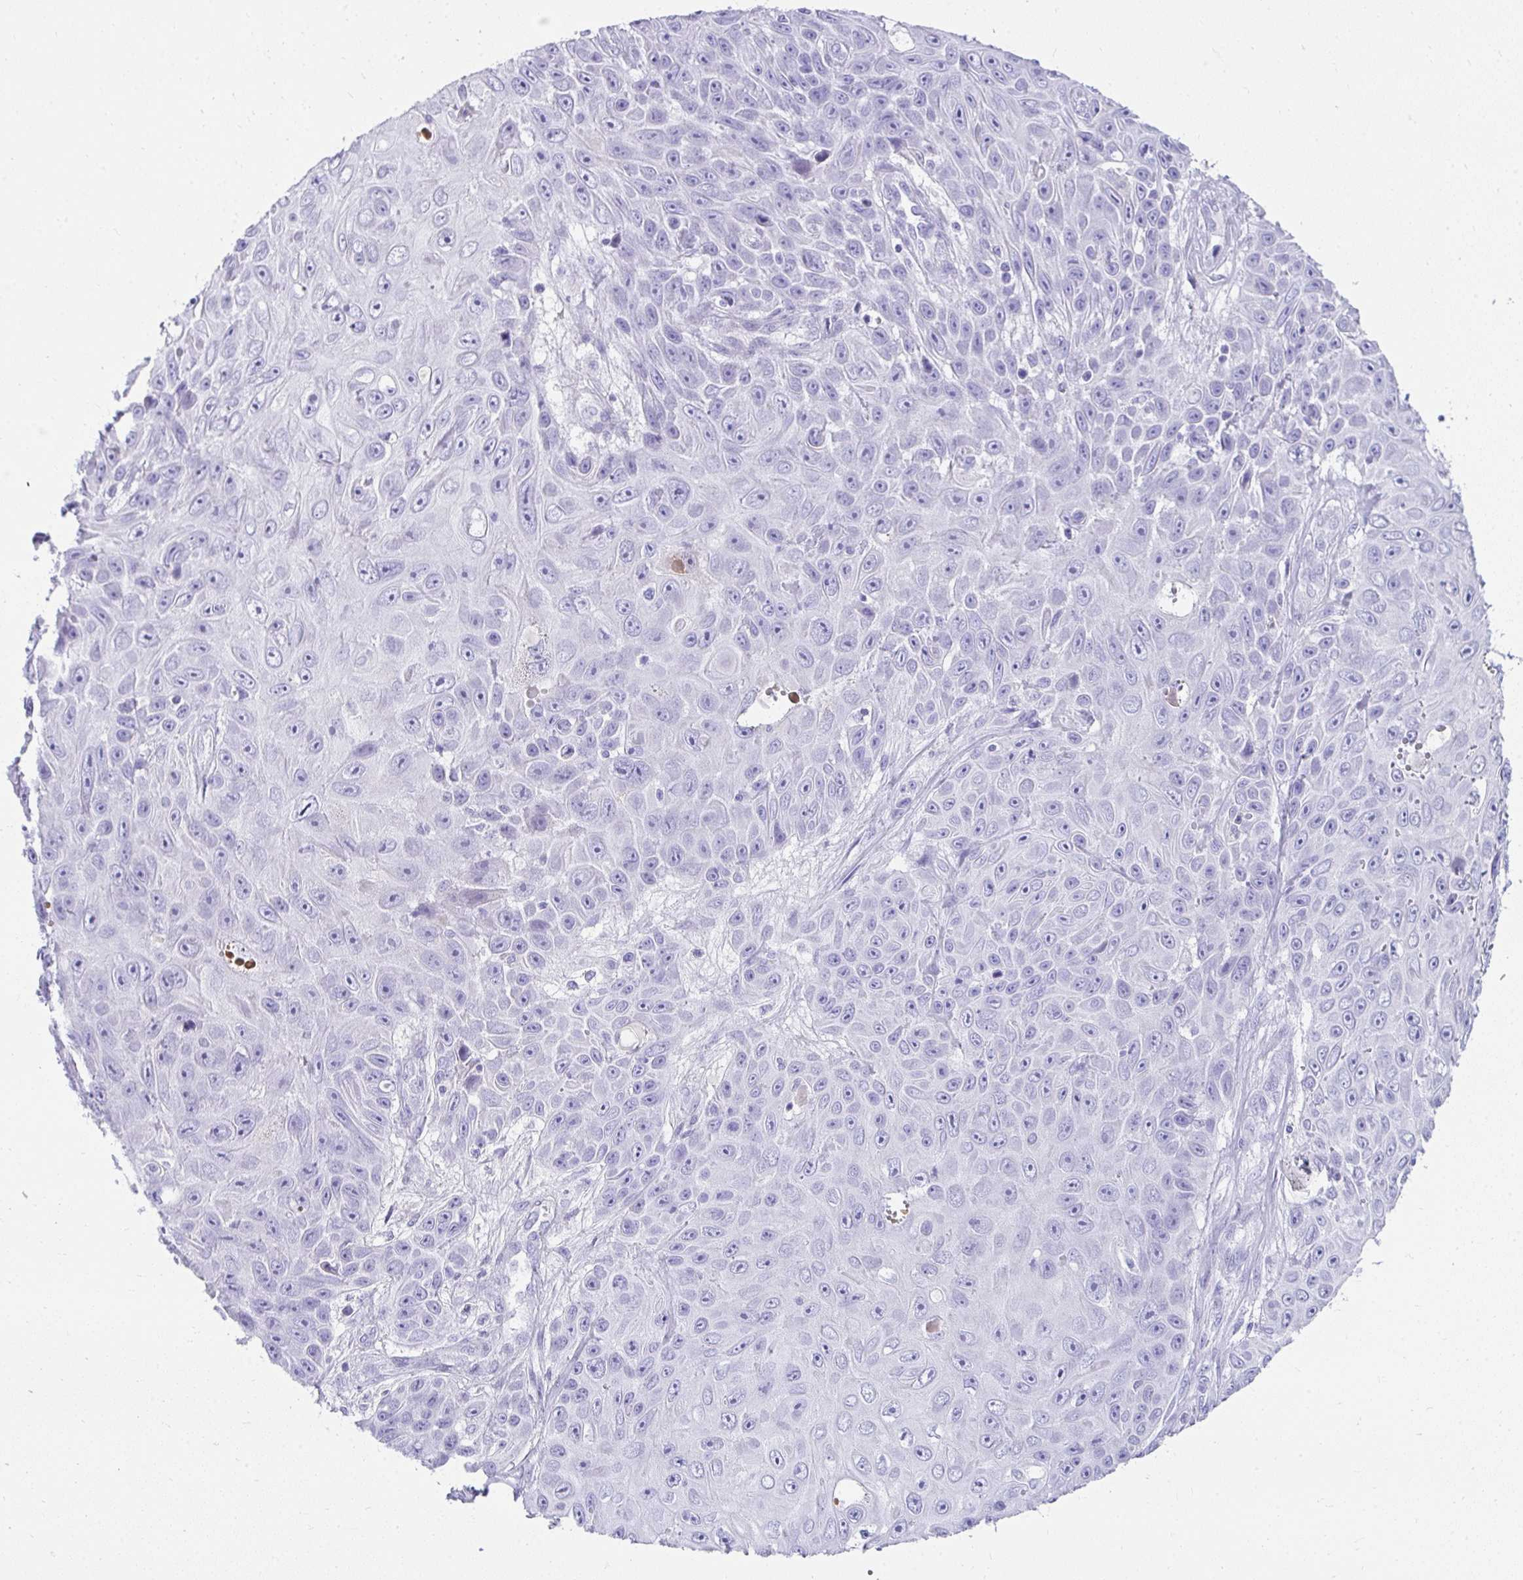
{"staining": {"intensity": "negative", "quantity": "none", "location": "none"}, "tissue": "skin cancer", "cell_type": "Tumor cells", "image_type": "cancer", "snomed": [{"axis": "morphology", "description": "Squamous cell carcinoma, NOS"}, {"axis": "topography", "description": "Skin"}], "caption": "There is no significant expression in tumor cells of squamous cell carcinoma (skin). (DAB (3,3'-diaminobenzidine) immunohistochemistry (IHC) with hematoxylin counter stain).", "gene": "TNNT1", "patient": {"sex": "male", "age": 82}}